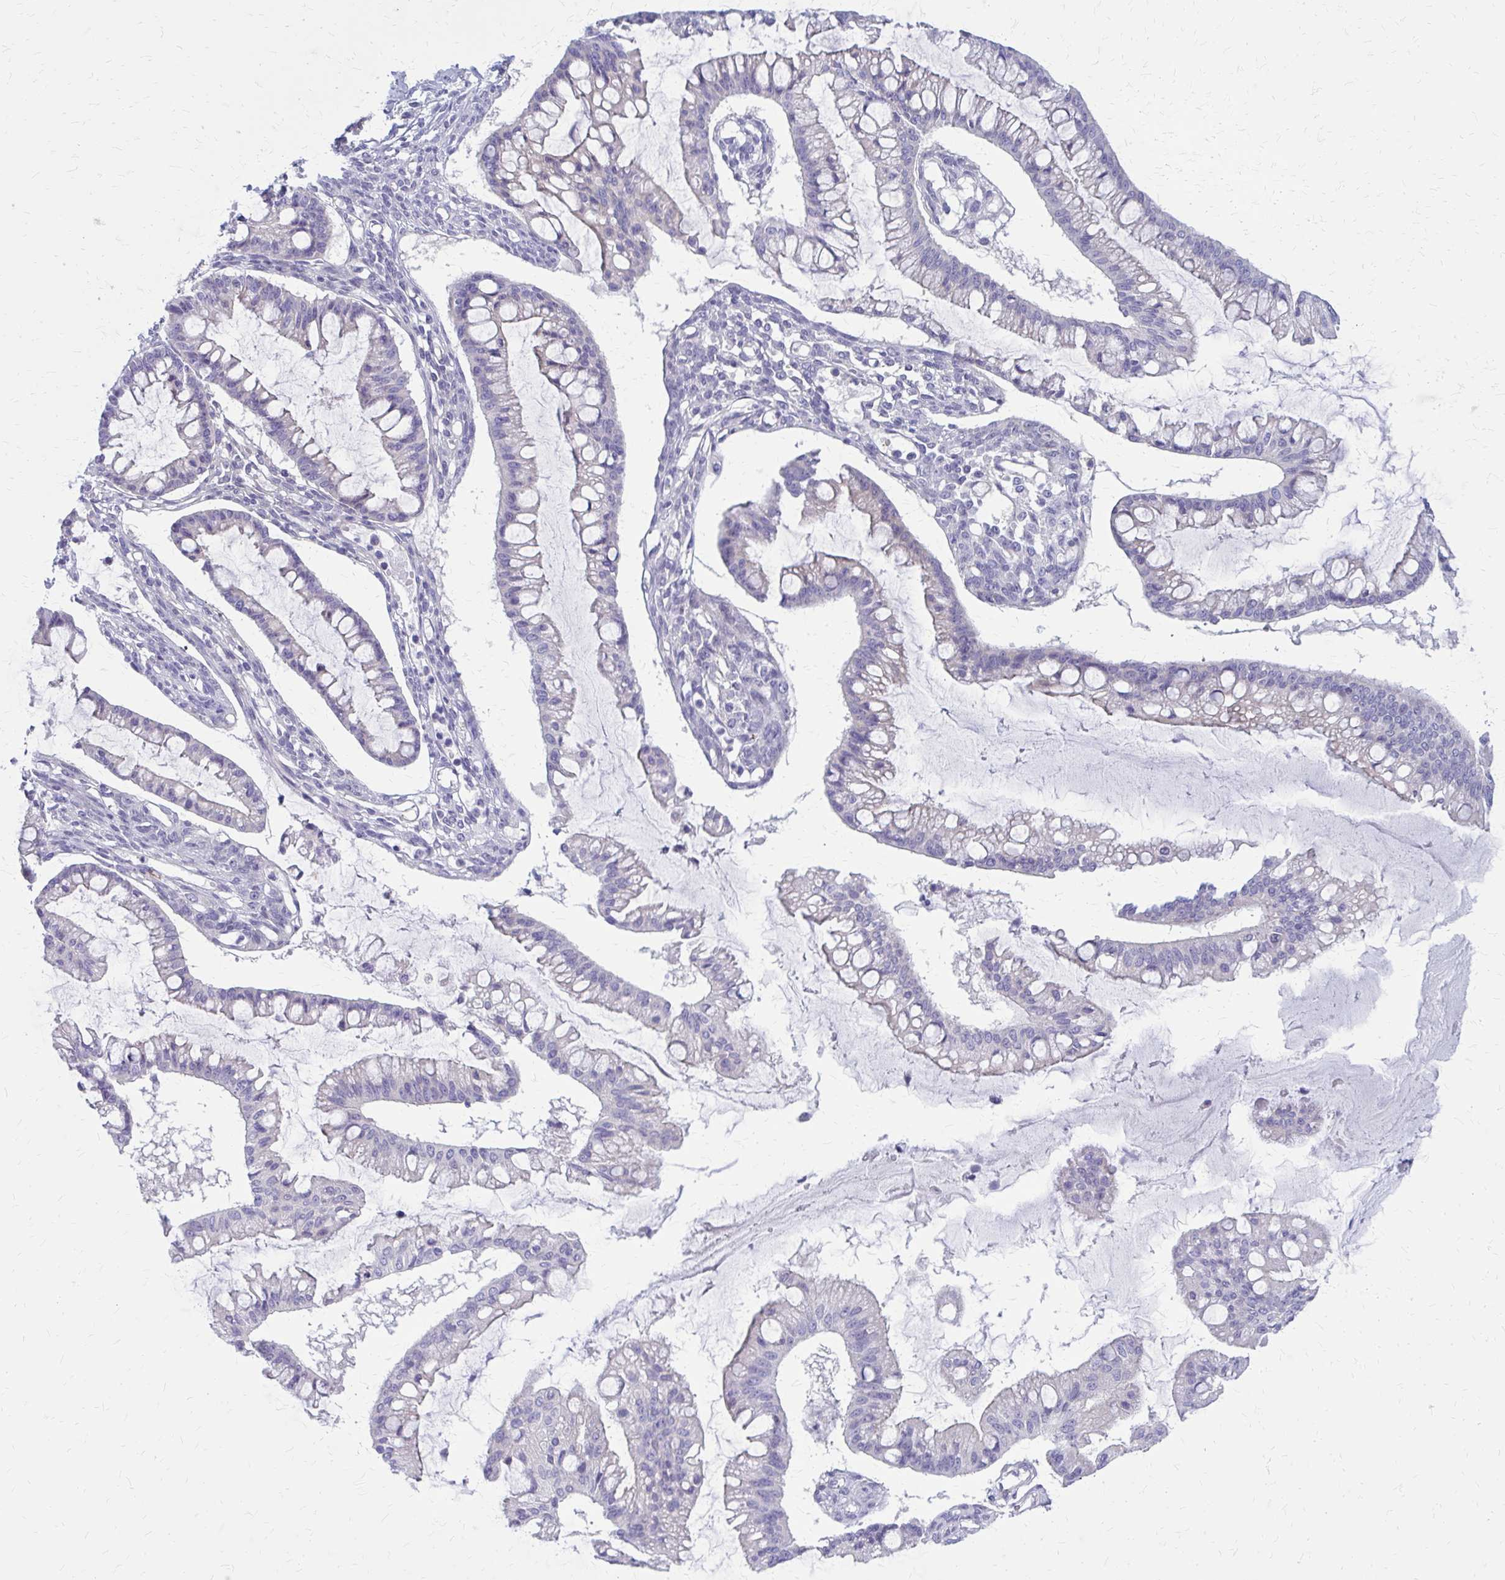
{"staining": {"intensity": "negative", "quantity": "none", "location": "none"}, "tissue": "ovarian cancer", "cell_type": "Tumor cells", "image_type": "cancer", "snomed": [{"axis": "morphology", "description": "Cystadenocarcinoma, mucinous, NOS"}, {"axis": "topography", "description": "Ovary"}], "caption": "The photomicrograph demonstrates no staining of tumor cells in ovarian mucinous cystadenocarcinoma.", "gene": "GLYATL2", "patient": {"sex": "female", "age": 73}}